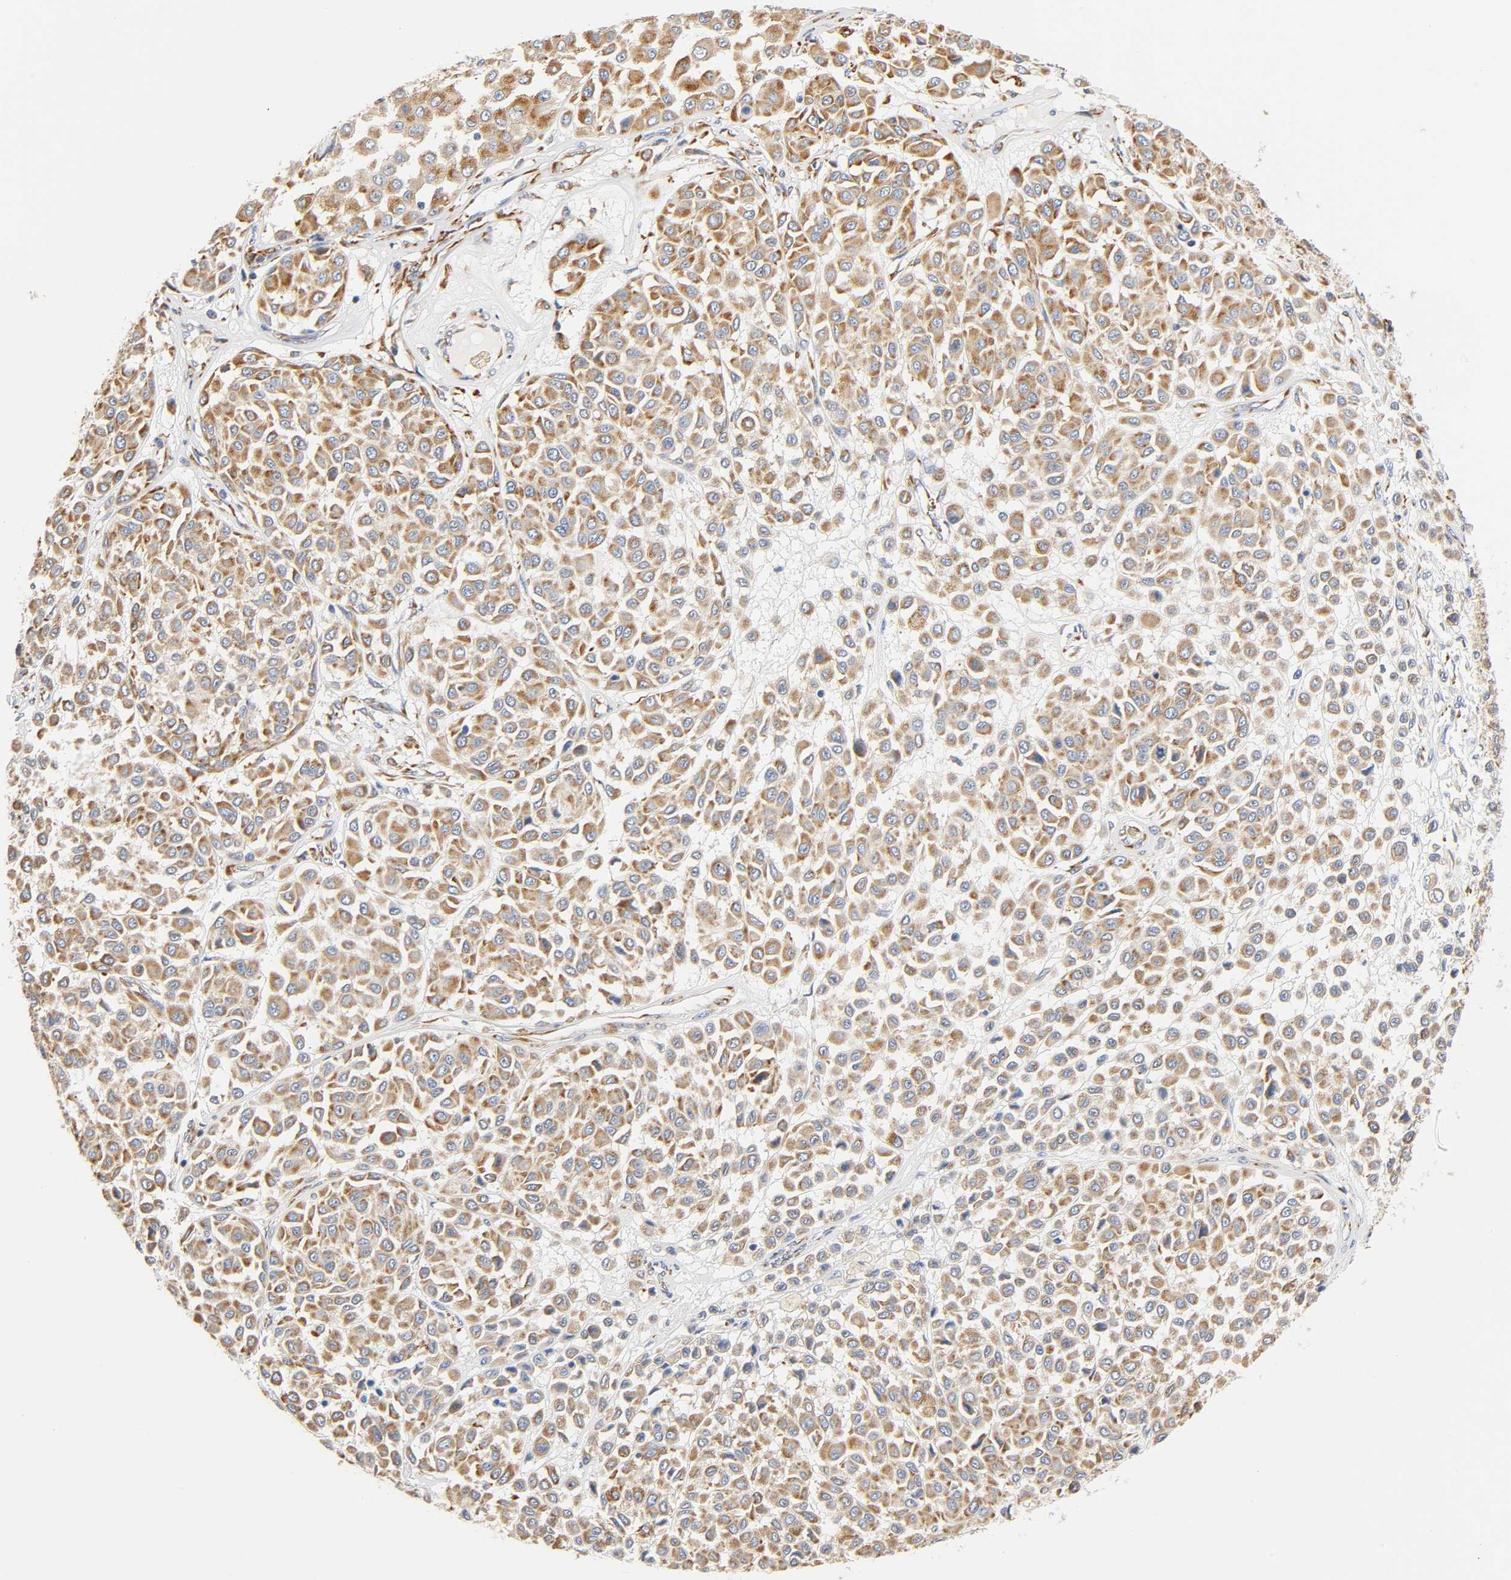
{"staining": {"intensity": "moderate", "quantity": ">75%", "location": "cytoplasmic/membranous"}, "tissue": "melanoma", "cell_type": "Tumor cells", "image_type": "cancer", "snomed": [{"axis": "morphology", "description": "Malignant melanoma, Metastatic site"}, {"axis": "topography", "description": "Soft tissue"}], "caption": "Immunohistochemical staining of human malignant melanoma (metastatic site) reveals moderate cytoplasmic/membranous protein staining in about >75% of tumor cells.", "gene": "UCKL1", "patient": {"sex": "male", "age": 41}}